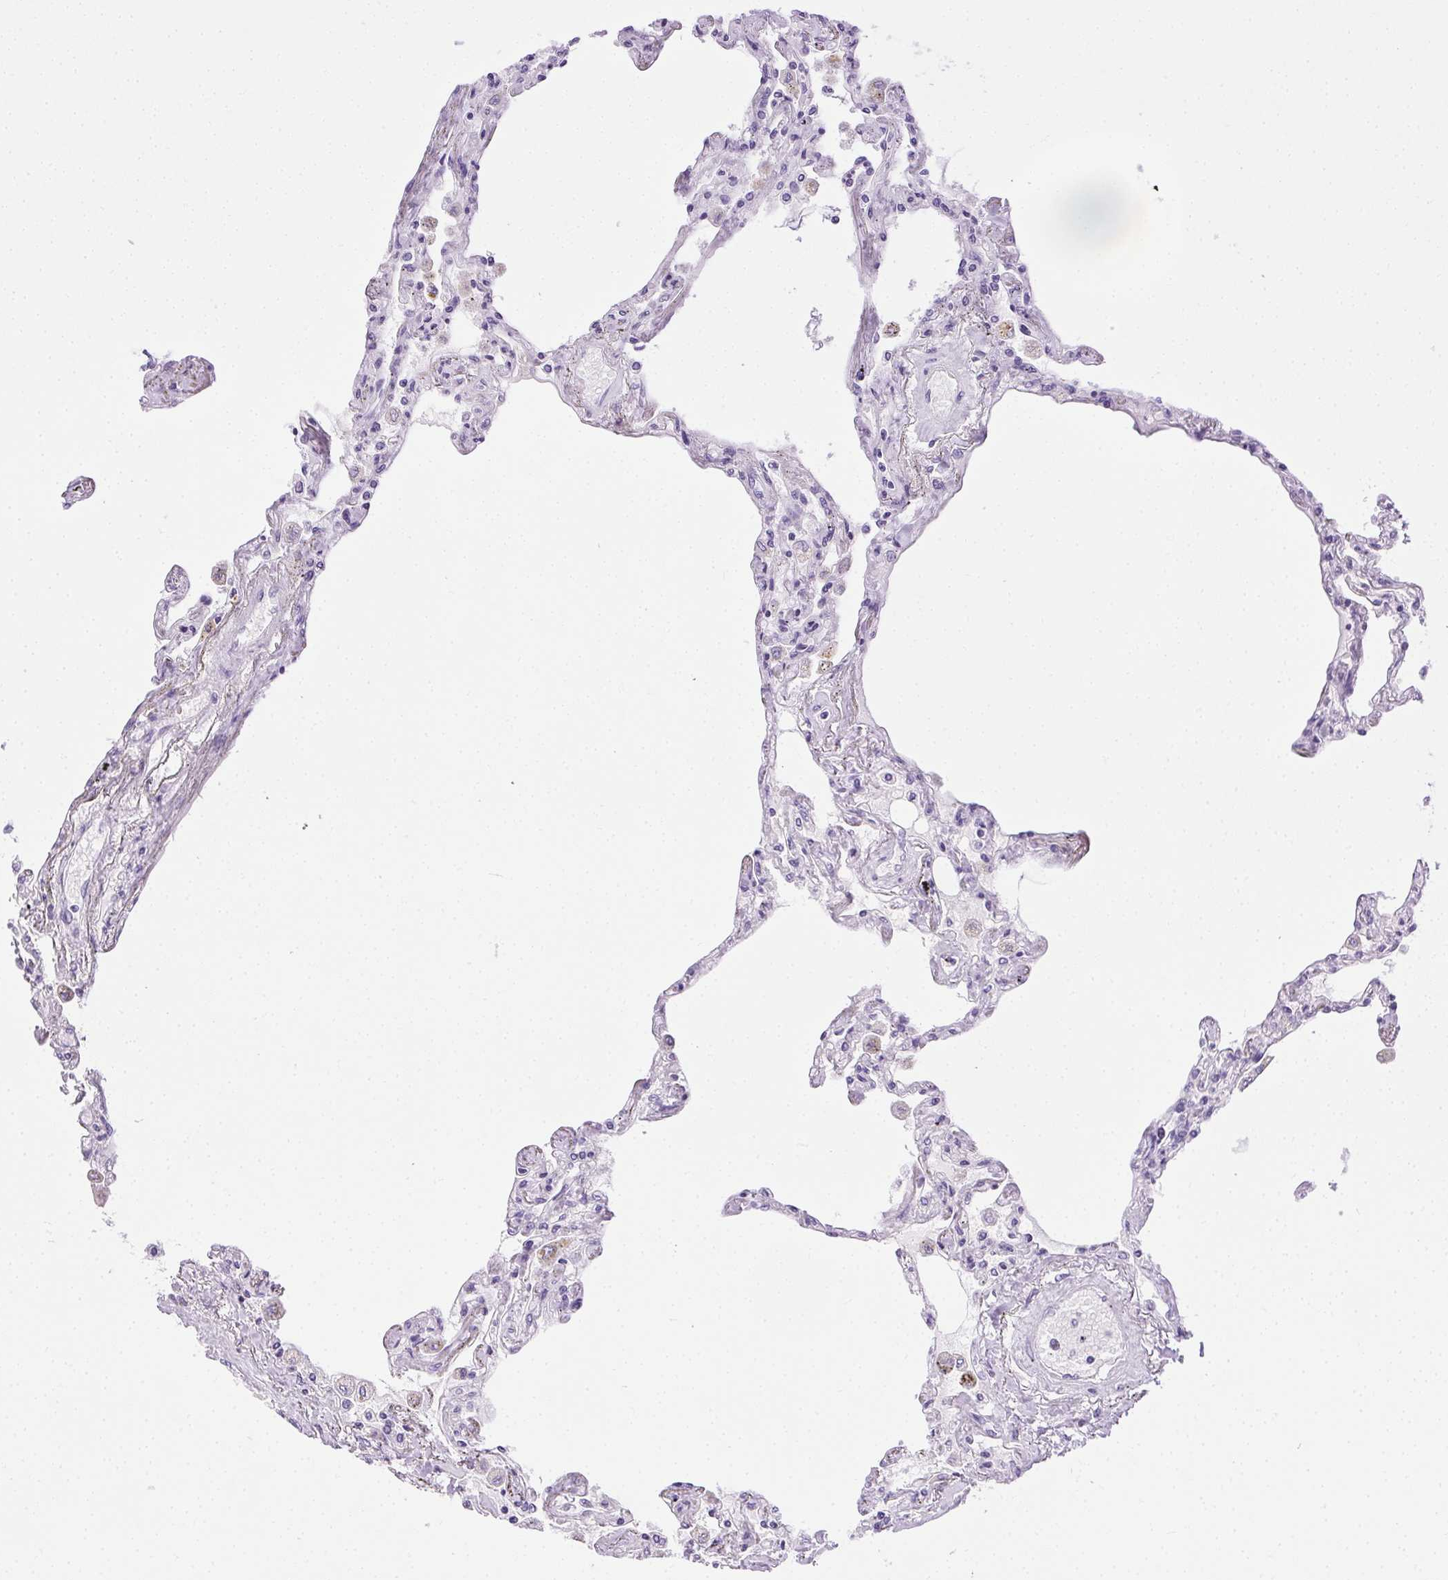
{"staining": {"intensity": "negative", "quantity": "none", "location": "none"}, "tissue": "lung", "cell_type": "Alveolar cells", "image_type": "normal", "snomed": [{"axis": "morphology", "description": "Normal tissue, NOS"}, {"axis": "morphology", "description": "Adenocarcinoma, NOS"}, {"axis": "topography", "description": "Cartilage tissue"}, {"axis": "topography", "description": "Lung"}], "caption": "IHC micrograph of unremarkable human lung stained for a protein (brown), which exhibits no staining in alveolar cells. (Stains: DAB immunohistochemistry with hematoxylin counter stain, Microscopy: brightfield microscopy at high magnification).", "gene": "C20orf85", "patient": {"sex": "female", "age": 67}}